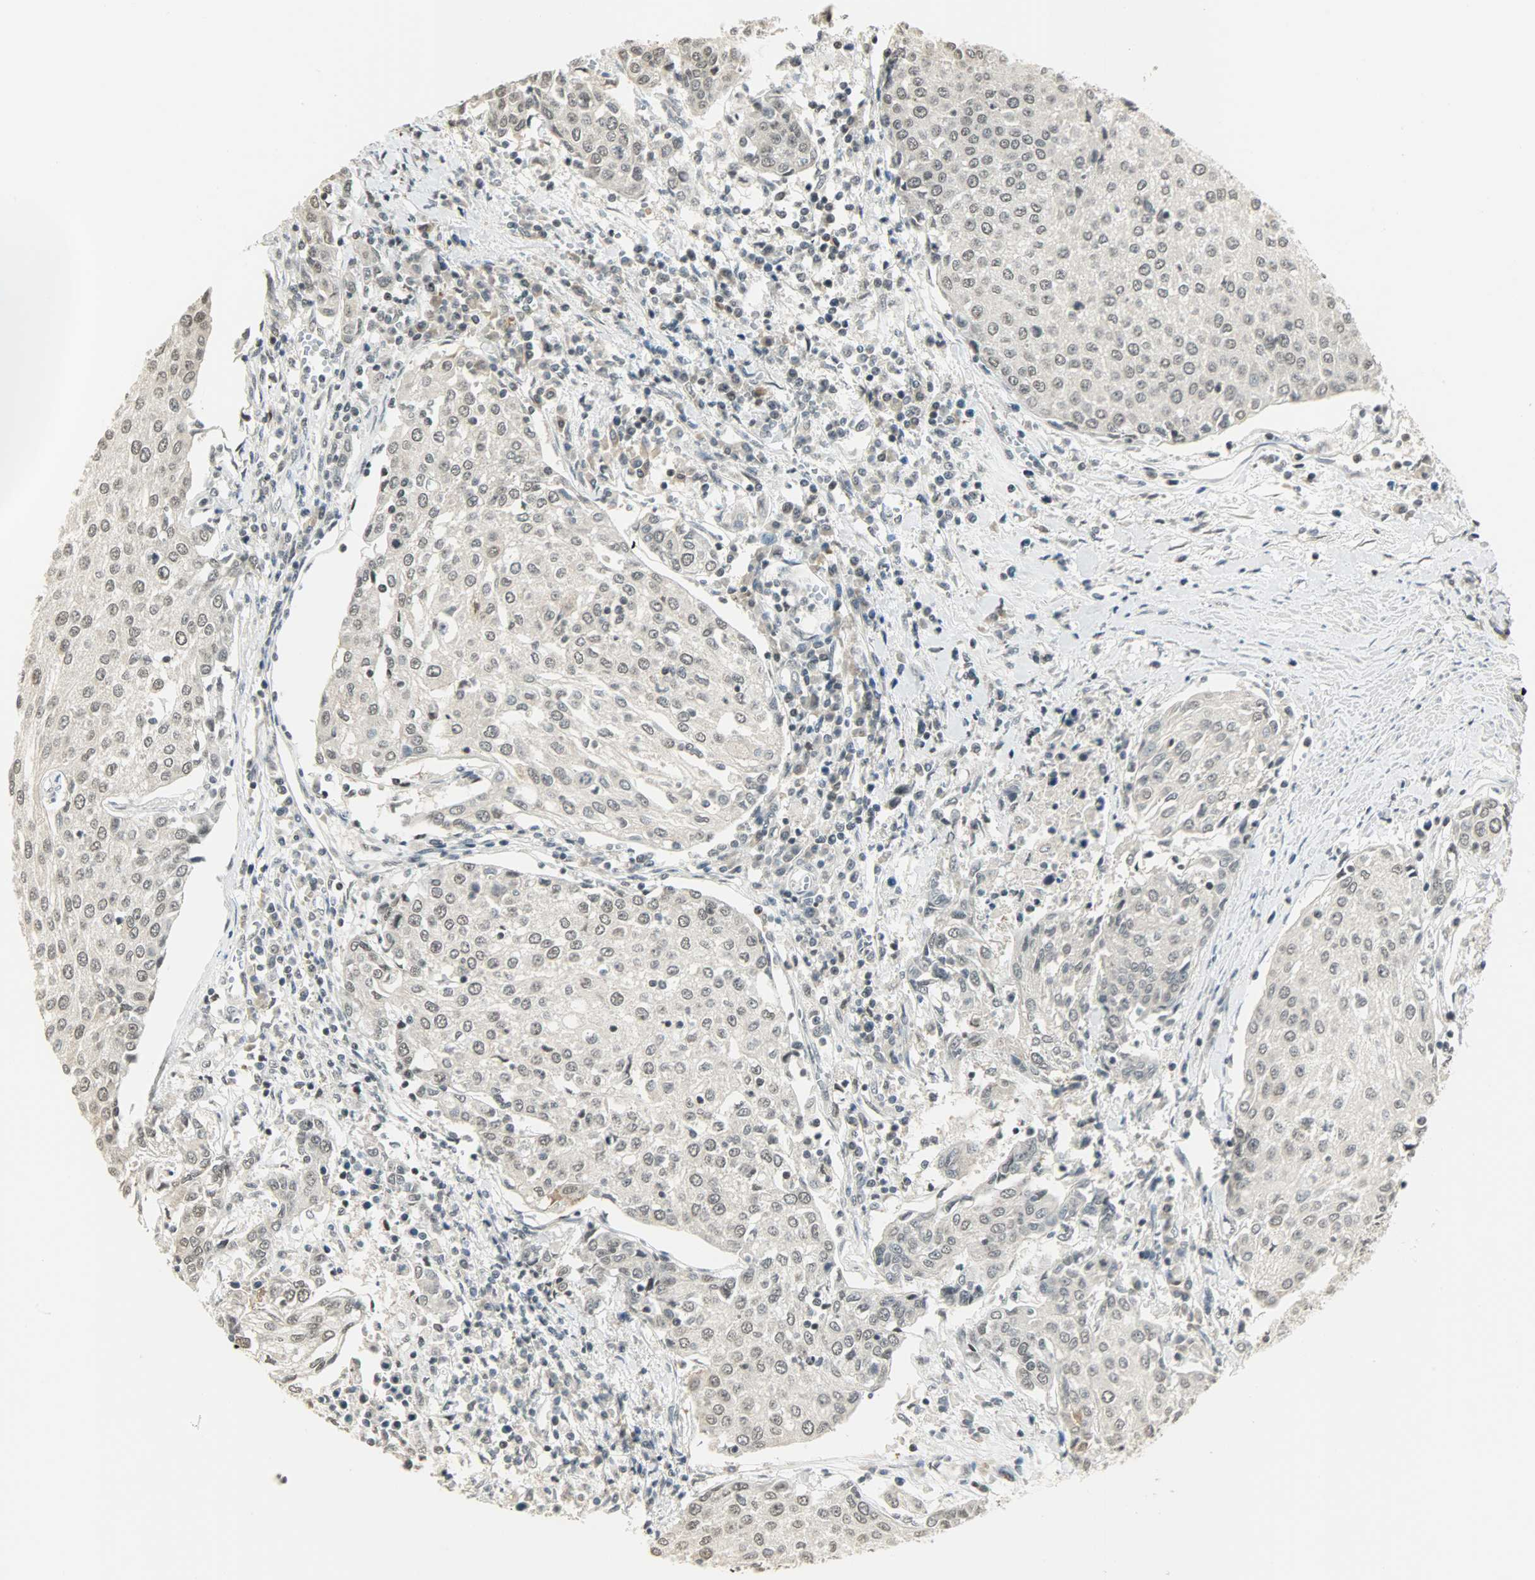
{"staining": {"intensity": "negative", "quantity": "none", "location": "none"}, "tissue": "urothelial cancer", "cell_type": "Tumor cells", "image_type": "cancer", "snomed": [{"axis": "morphology", "description": "Urothelial carcinoma, High grade"}, {"axis": "topography", "description": "Urinary bladder"}], "caption": "Immunohistochemistry (IHC) histopathology image of neoplastic tissue: human high-grade urothelial carcinoma stained with DAB (3,3'-diaminobenzidine) demonstrates no significant protein positivity in tumor cells. Nuclei are stained in blue.", "gene": "SMARCA5", "patient": {"sex": "female", "age": 85}}